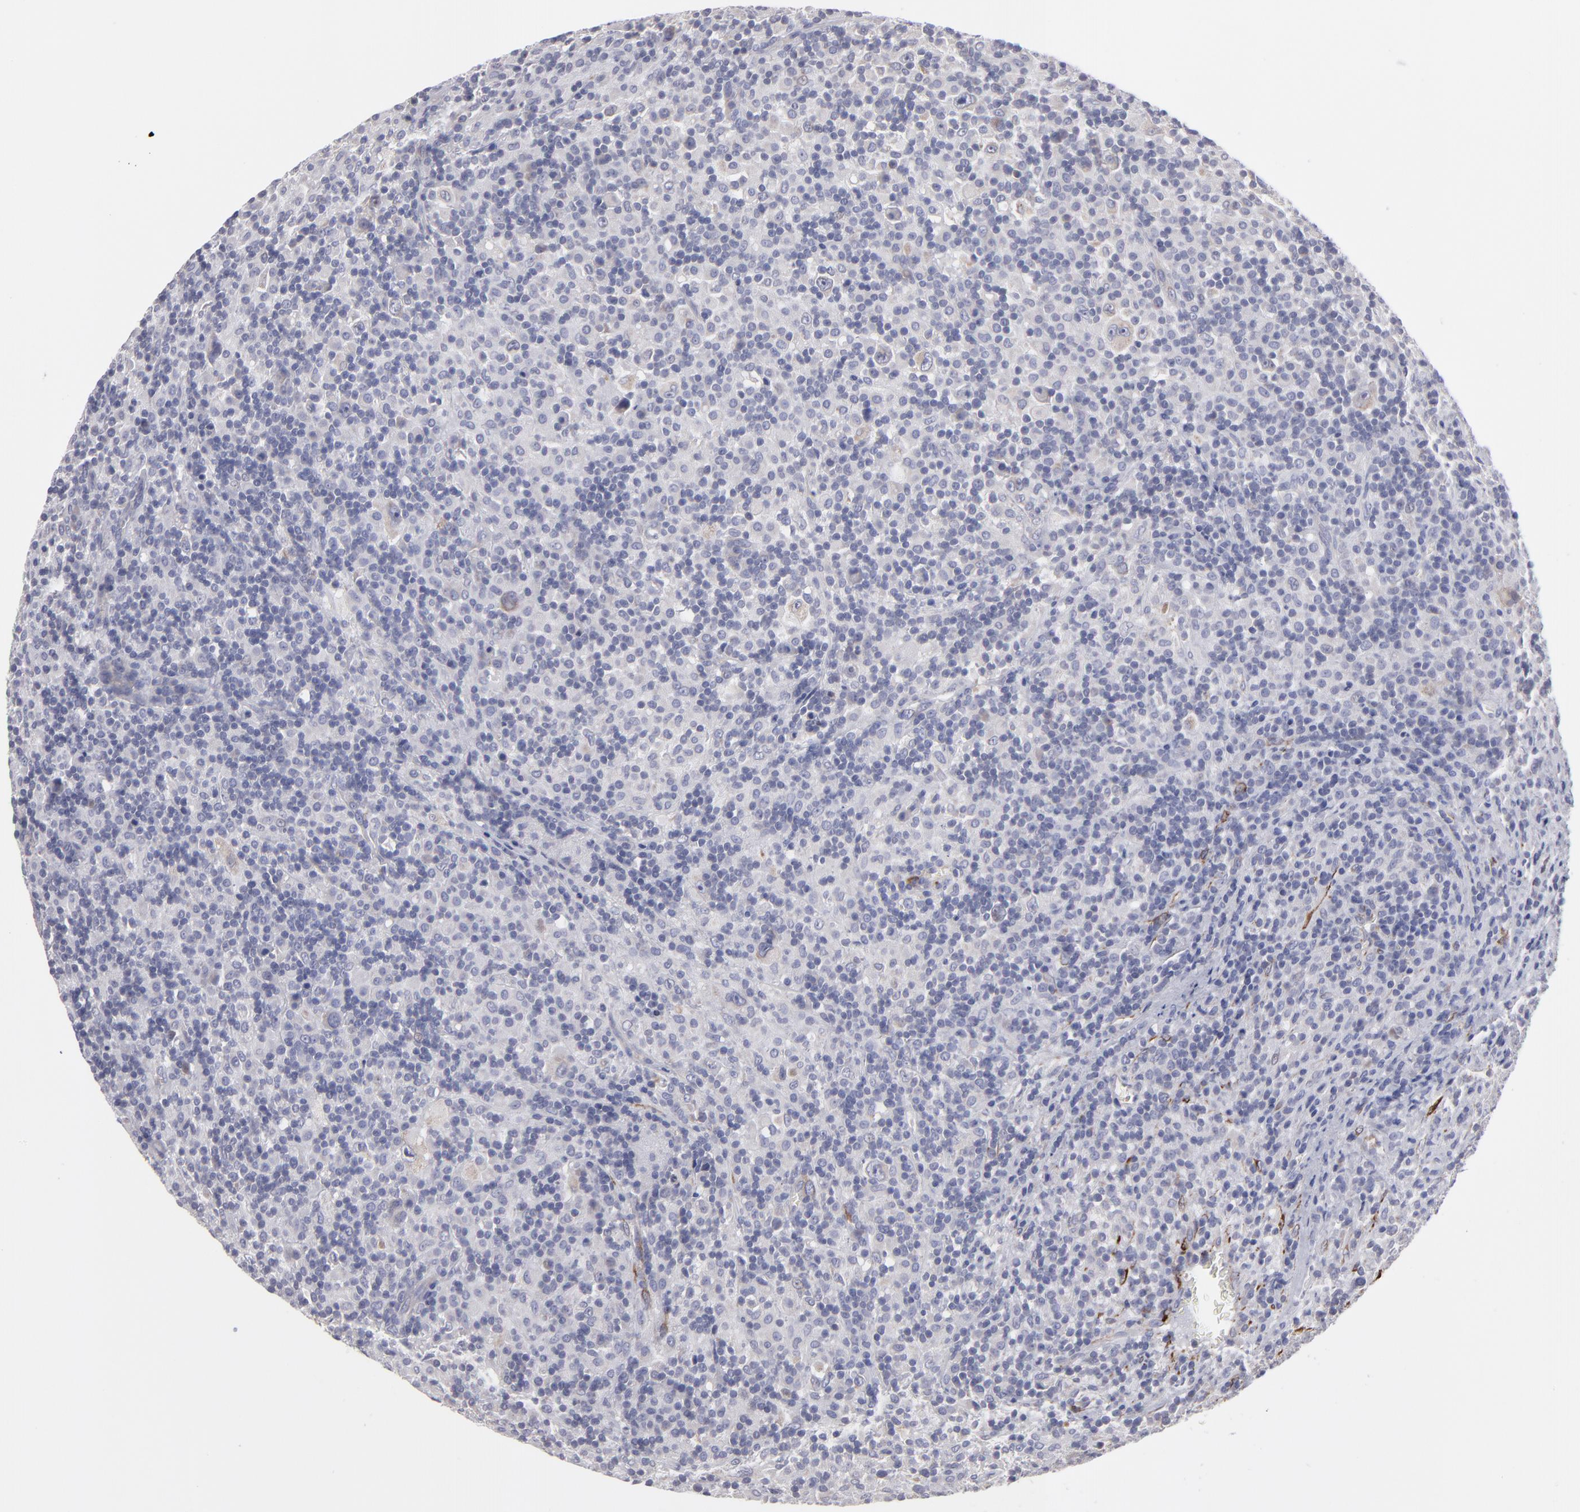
{"staining": {"intensity": "weak", "quantity": "<25%", "location": "cytoplasmic/membranous"}, "tissue": "lymphoma", "cell_type": "Tumor cells", "image_type": "cancer", "snomed": [{"axis": "morphology", "description": "Hodgkin's disease, NOS"}, {"axis": "topography", "description": "Lymph node"}], "caption": "Immunohistochemical staining of lymphoma demonstrates no significant staining in tumor cells.", "gene": "SLMAP", "patient": {"sex": "male", "age": 46}}